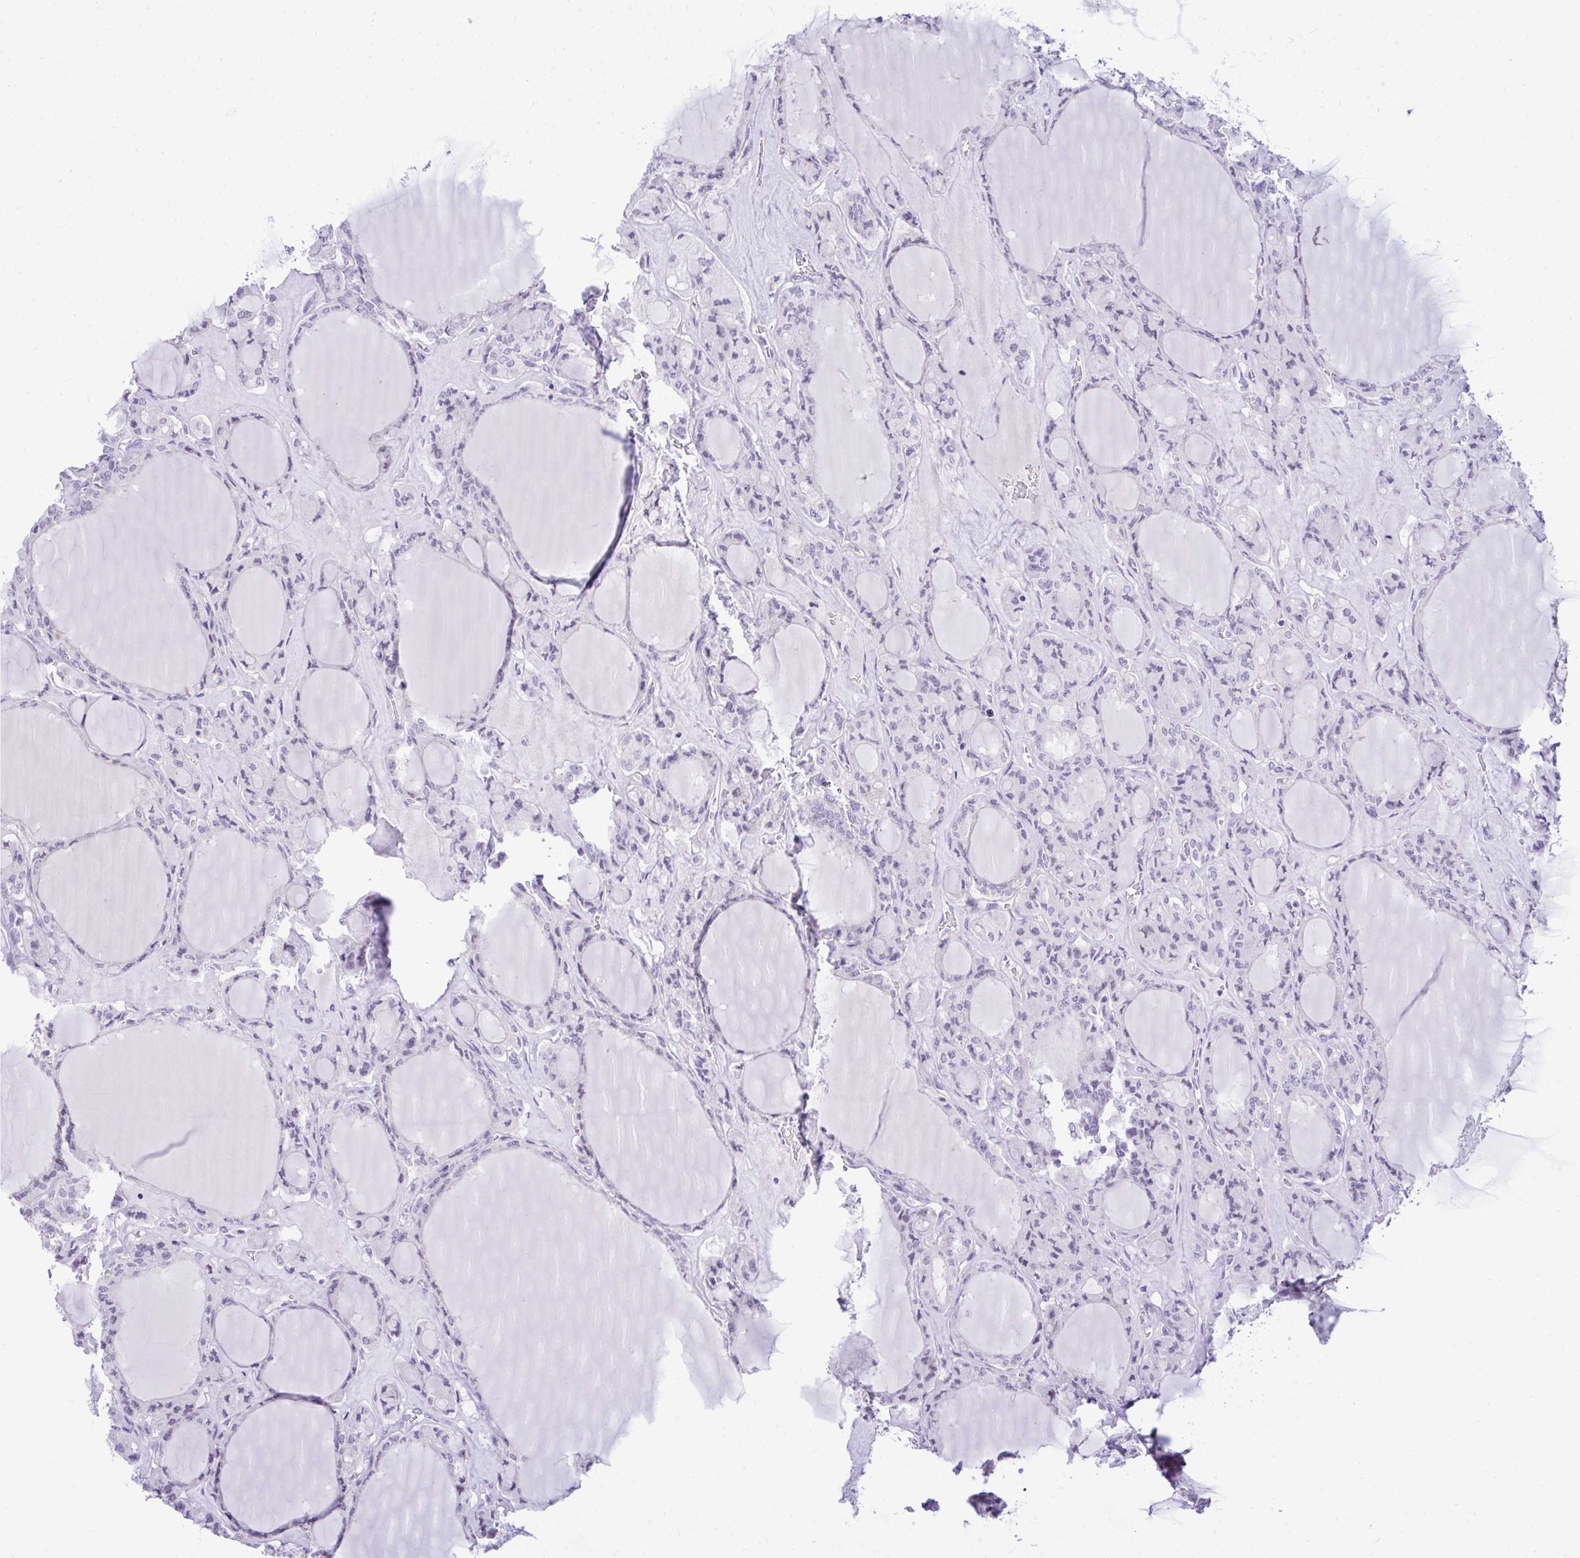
{"staining": {"intensity": "negative", "quantity": "none", "location": "none"}, "tissue": "thyroid cancer", "cell_type": "Tumor cells", "image_type": "cancer", "snomed": [{"axis": "morphology", "description": "Follicular adenoma carcinoma, NOS"}, {"axis": "topography", "description": "Thyroid gland"}], "caption": "DAB (3,3'-diaminobenzidine) immunohistochemical staining of human thyroid cancer exhibits no significant staining in tumor cells. The staining was performed using DAB (3,3'-diaminobenzidine) to visualize the protein expression in brown, while the nuclei were stained in blue with hematoxylin (Magnification: 20x).", "gene": "EID3", "patient": {"sex": "female", "age": 63}}